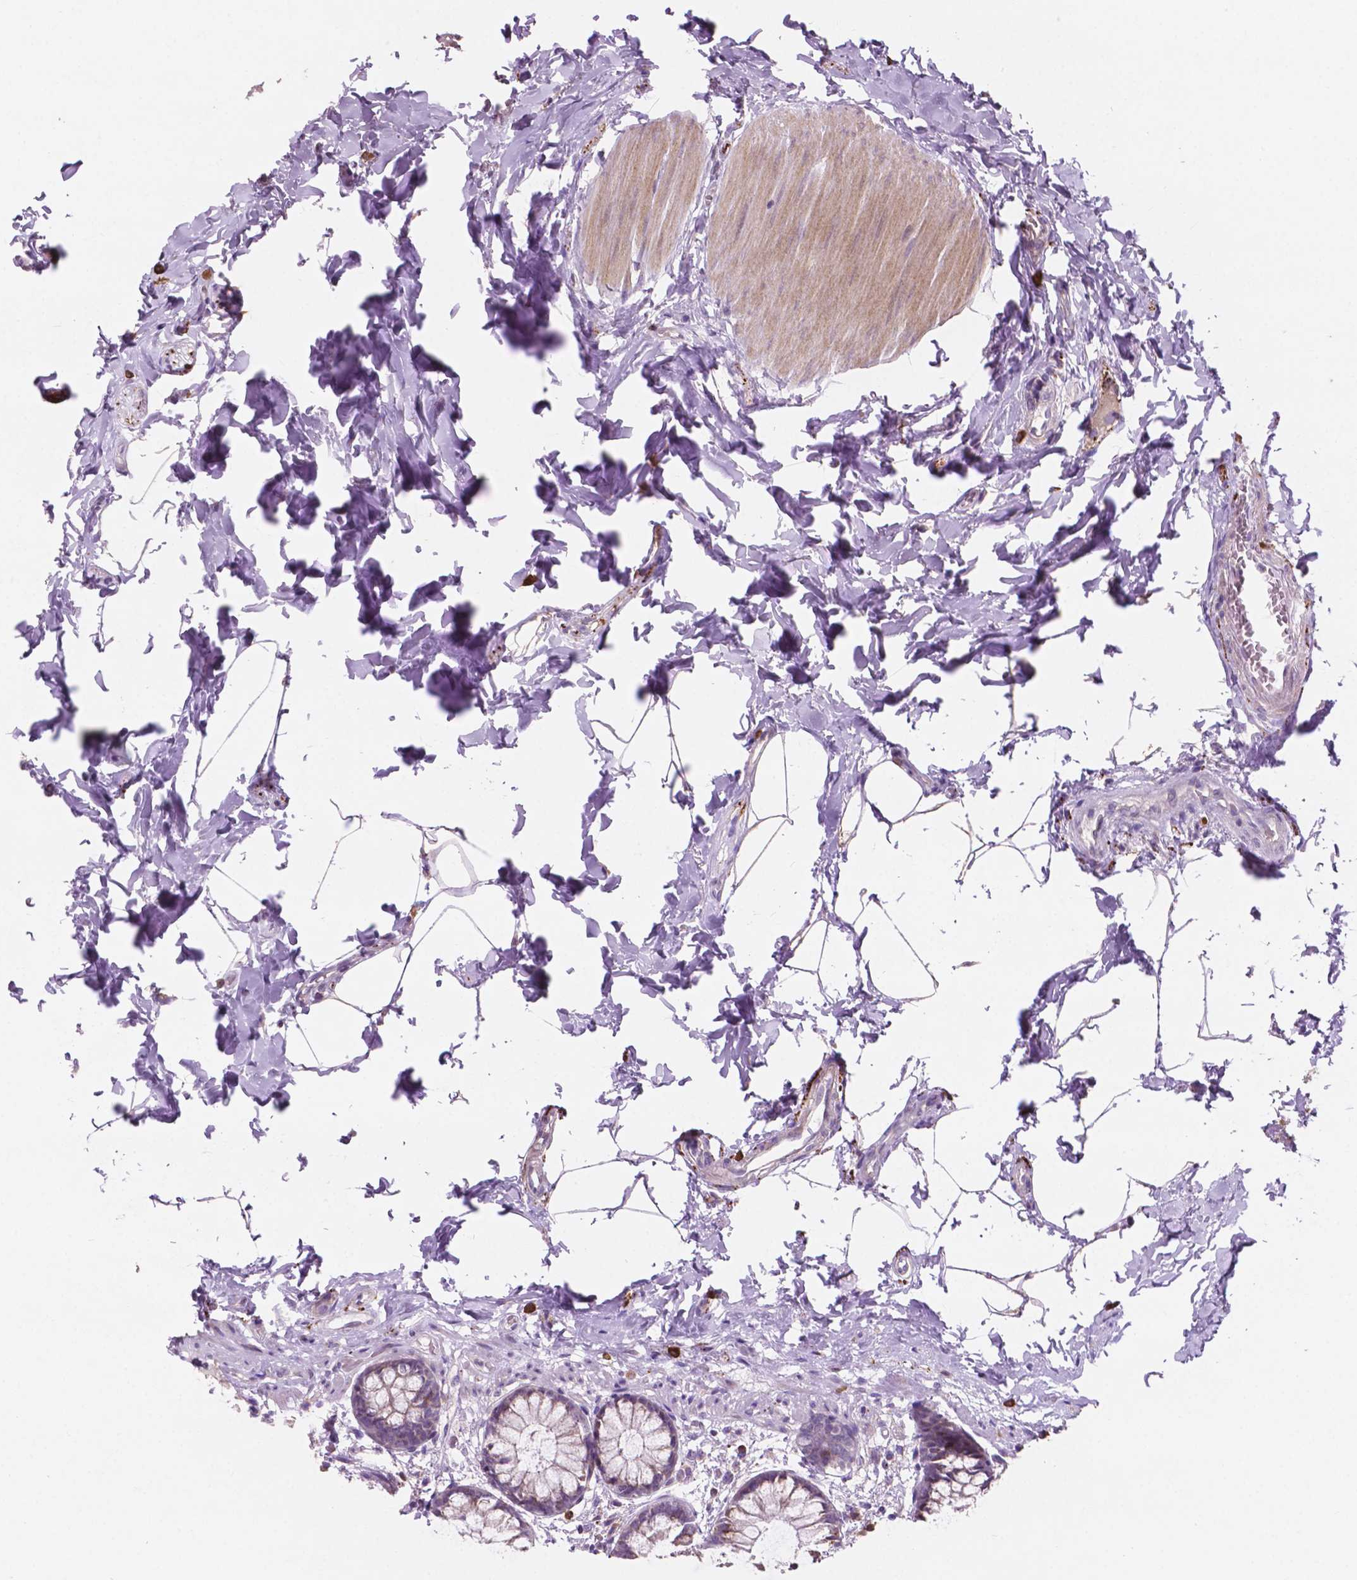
{"staining": {"intensity": "moderate", "quantity": "25%-75%", "location": "cytoplasmic/membranous"}, "tissue": "rectum", "cell_type": "Glandular cells", "image_type": "normal", "snomed": [{"axis": "morphology", "description": "Normal tissue, NOS"}, {"axis": "topography", "description": "Rectum"}], "caption": "The micrograph reveals staining of benign rectum, revealing moderate cytoplasmic/membranous protein positivity (brown color) within glandular cells. The staining was performed using DAB, with brown indicating positive protein expression. Nuclei are stained blue with hematoxylin.", "gene": "LRP1B", "patient": {"sex": "female", "age": 62}}